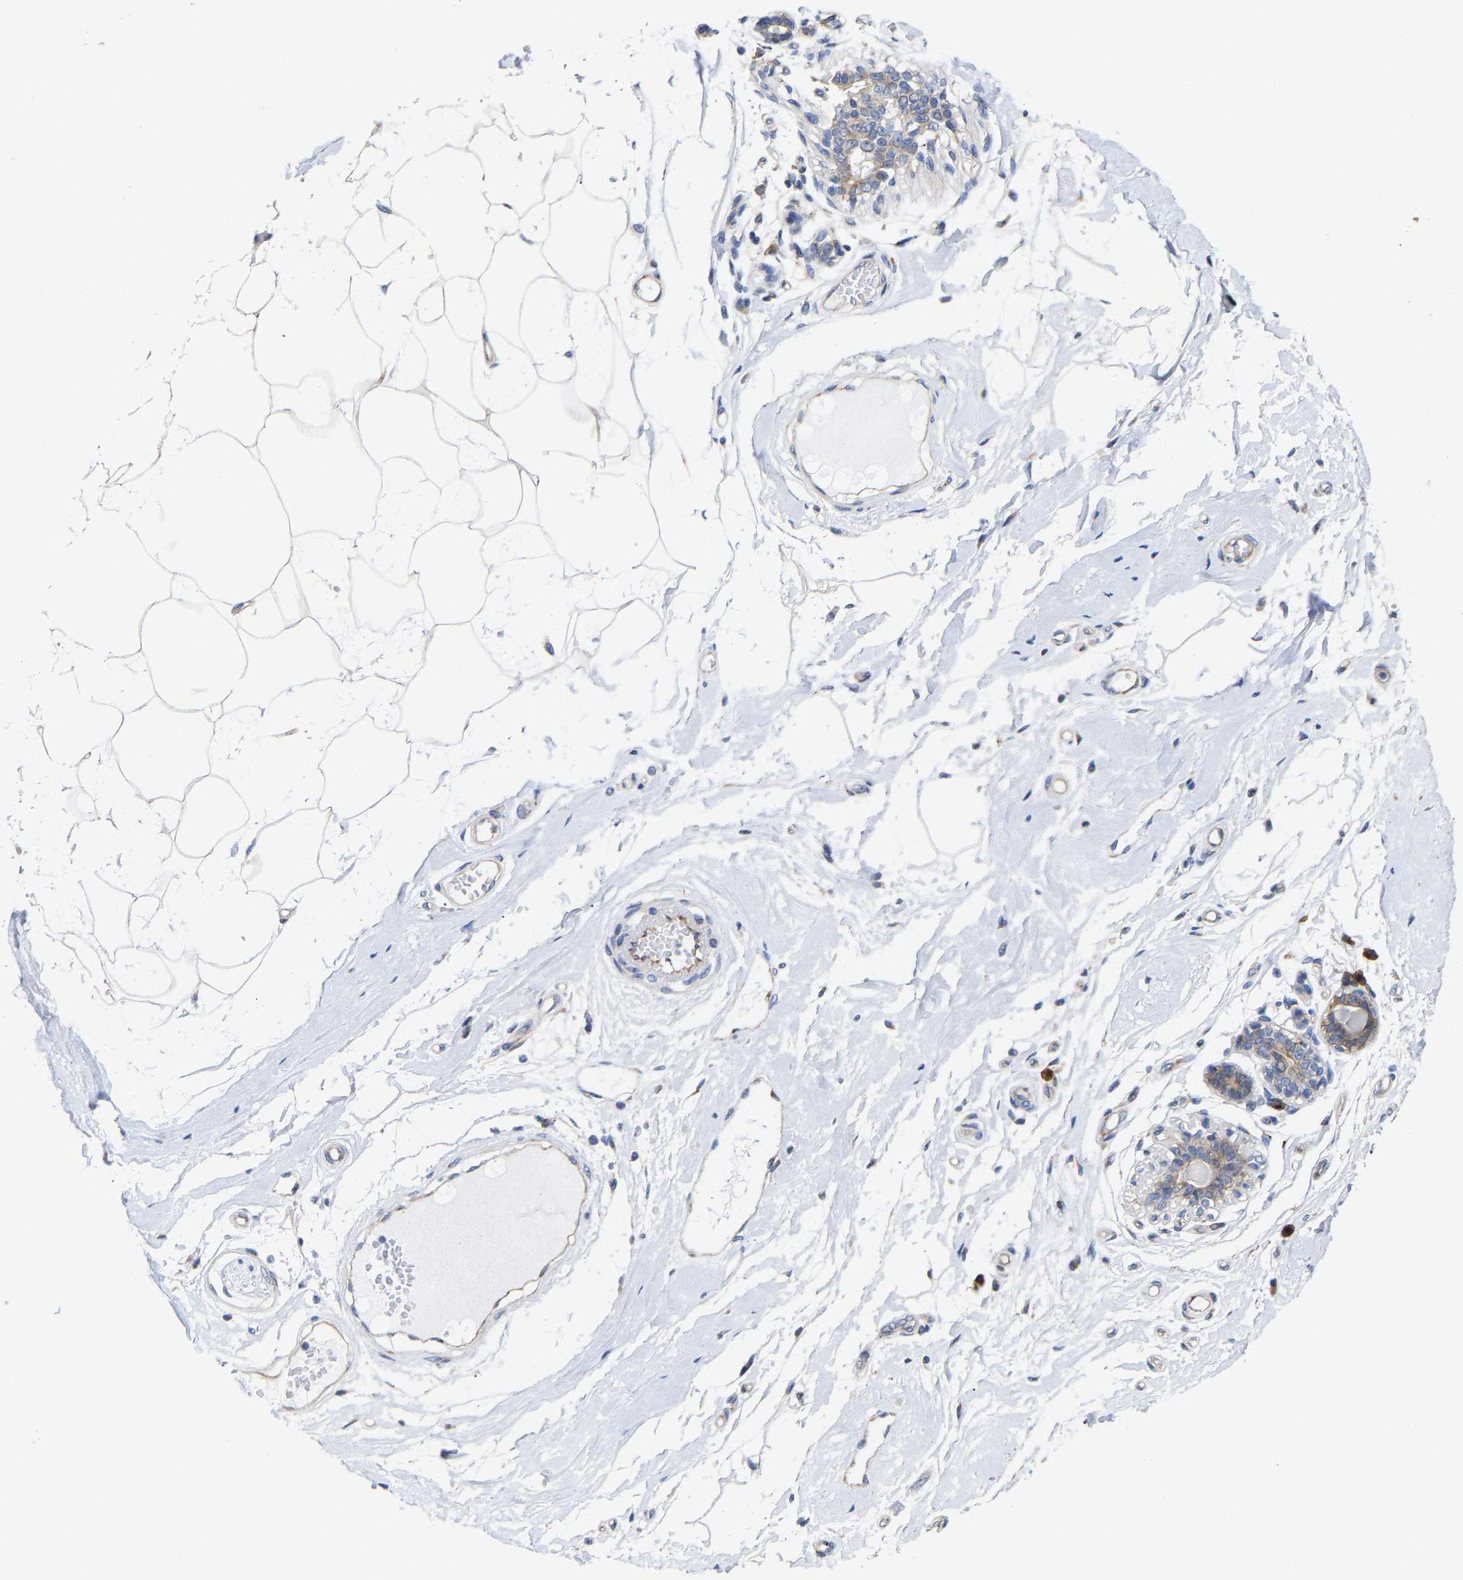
{"staining": {"intensity": "negative", "quantity": "none", "location": "none"}, "tissue": "breast", "cell_type": "Adipocytes", "image_type": "normal", "snomed": [{"axis": "morphology", "description": "Normal tissue, NOS"}, {"axis": "morphology", "description": "Lobular carcinoma"}, {"axis": "topography", "description": "Breast"}], "caption": "Immunohistochemistry micrograph of benign breast: breast stained with DAB exhibits no significant protein positivity in adipocytes. (Stains: DAB (3,3'-diaminobenzidine) immunohistochemistry (IHC) with hematoxylin counter stain, Microscopy: brightfield microscopy at high magnification).", "gene": "PPP1R15A", "patient": {"sex": "female", "age": 59}}